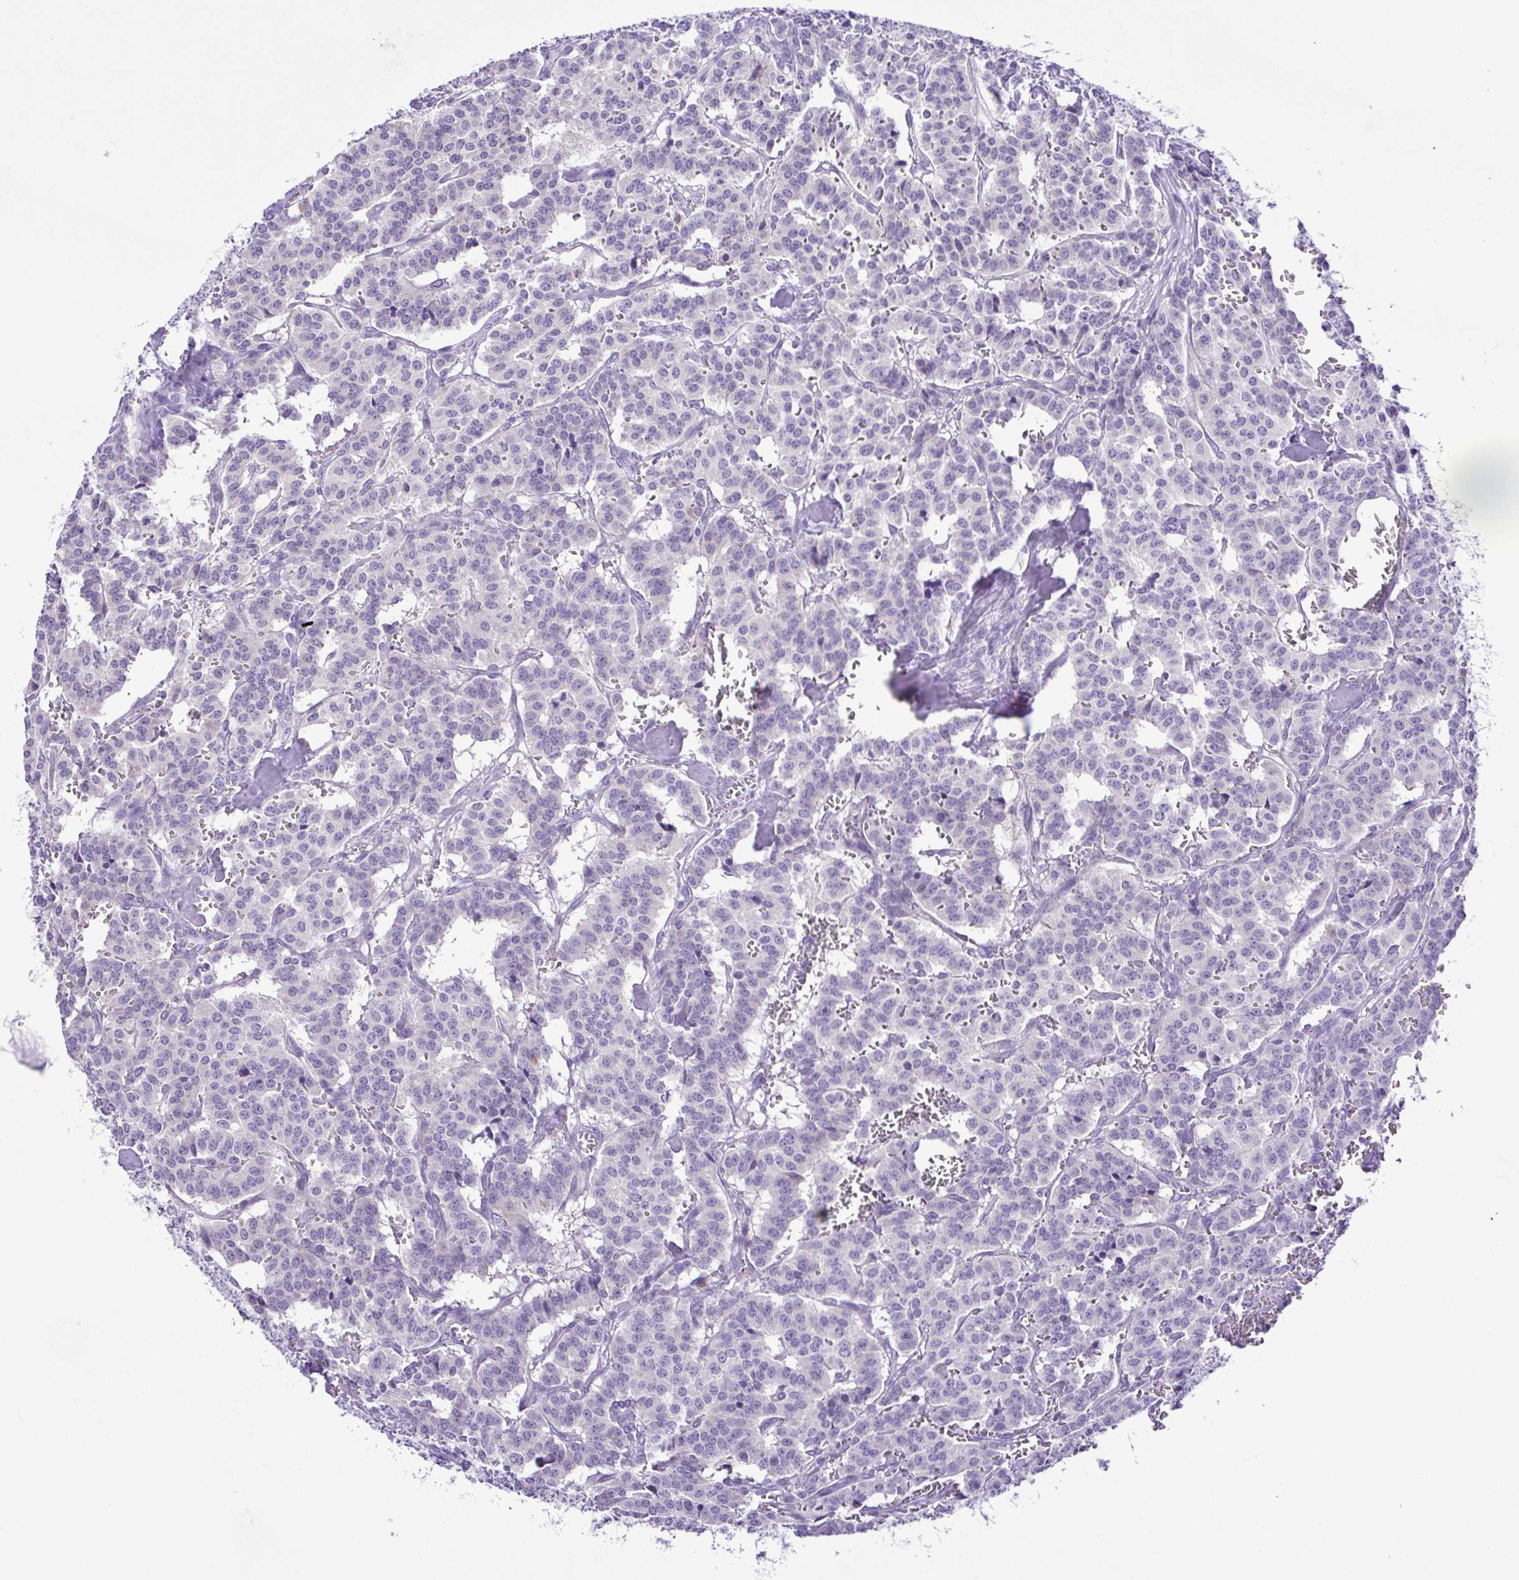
{"staining": {"intensity": "negative", "quantity": "none", "location": "none"}, "tissue": "carcinoid", "cell_type": "Tumor cells", "image_type": "cancer", "snomed": [{"axis": "morphology", "description": "Normal tissue, NOS"}, {"axis": "morphology", "description": "Carcinoid, malignant, NOS"}, {"axis": "topography", "description": "Lung"}], "caption": "Immunohistochemistry (IHC) micrograph of human malignant carcinoid stained for a protein (brown), which exhibits no expression in tumor cells.", "gene": "SYT1", "patient": {"sex": "female", "age": 46}}